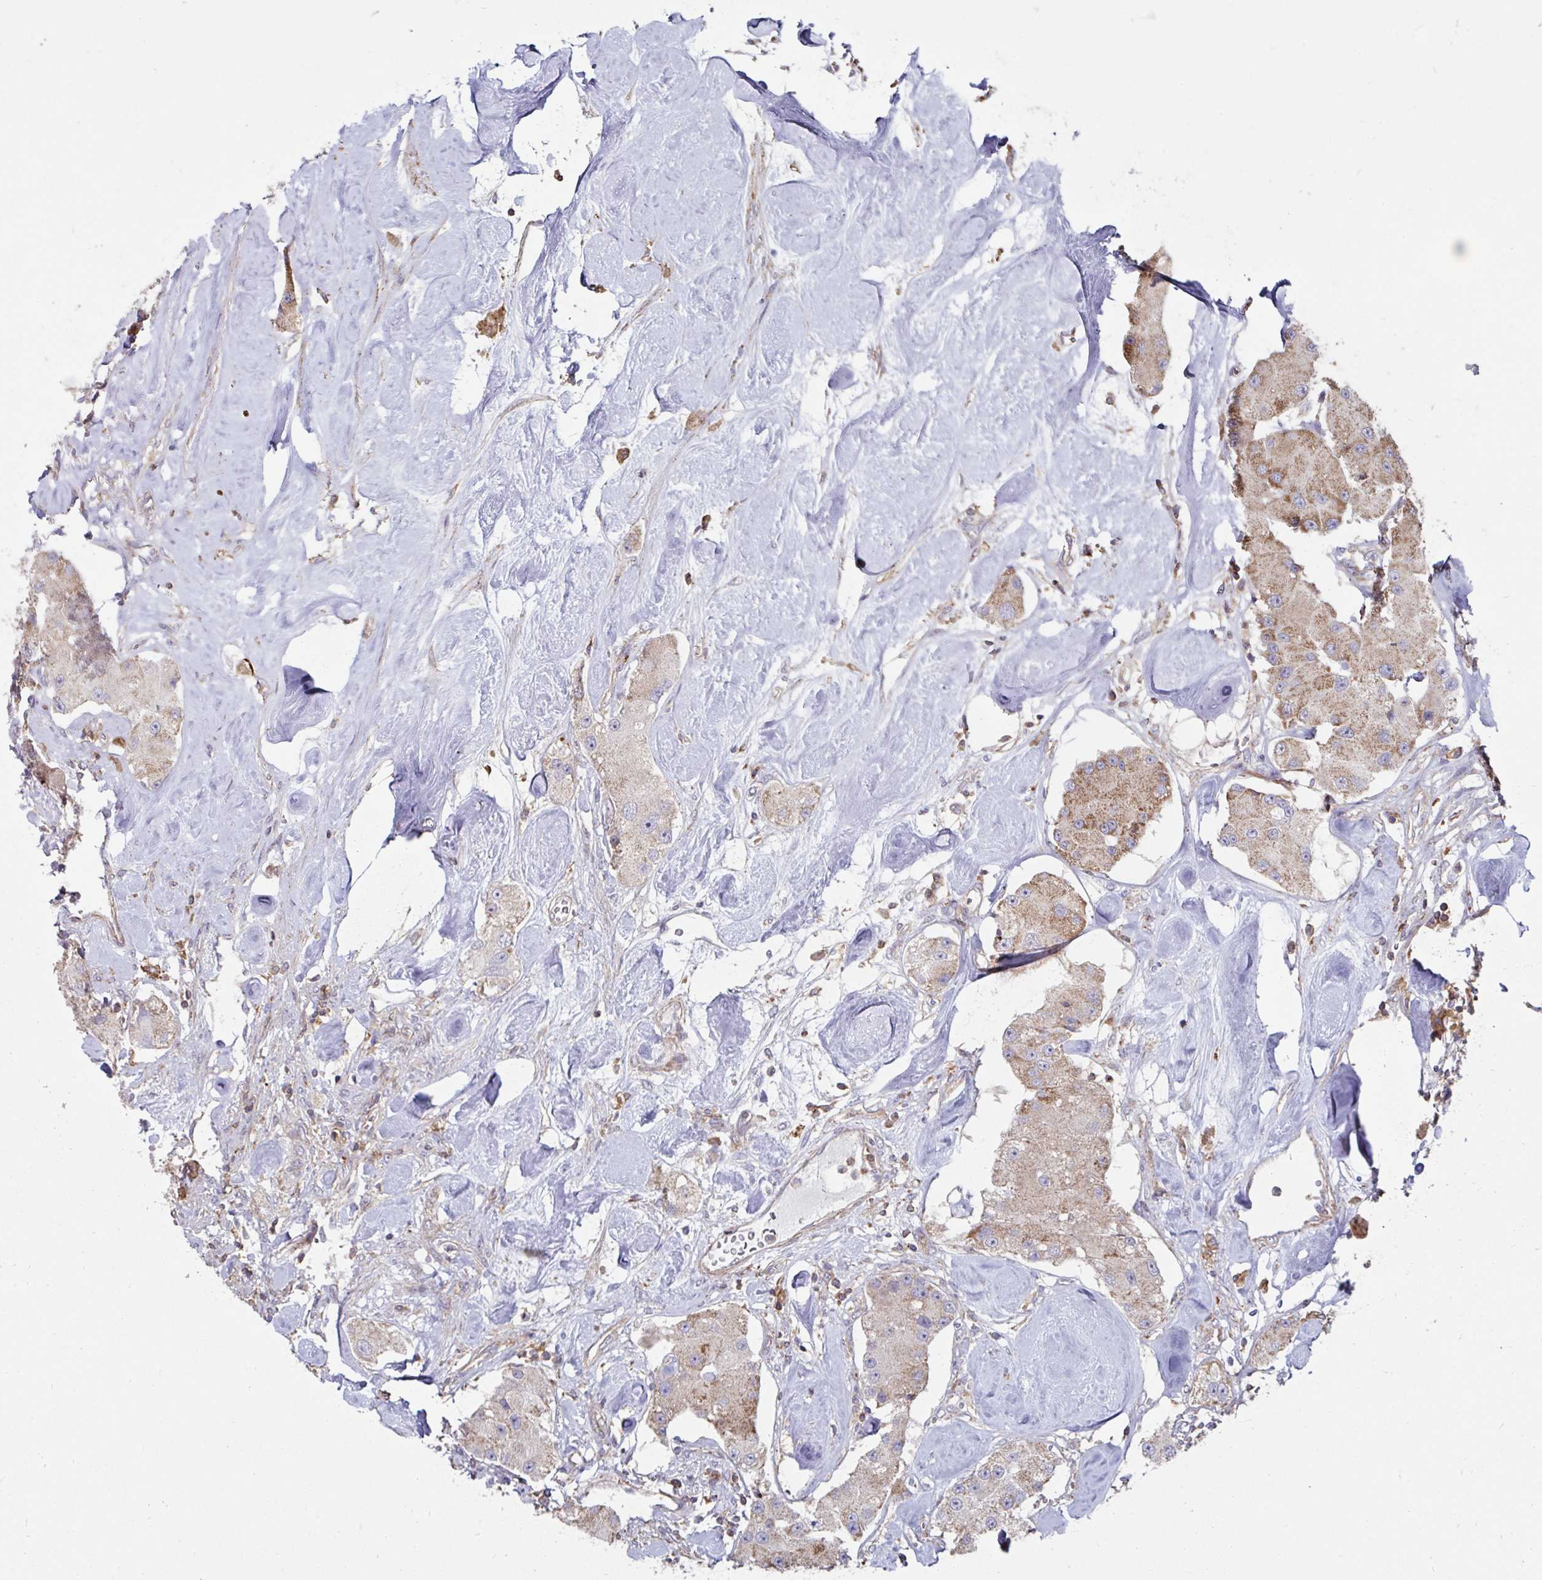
{"staining": {"intensity": "moderate", "quantity": "<25%", "location": "cytoplasmic/membranous"}, "tissue": "carcinoid", "cell_type": "Tumor cells", "image_type": "cancer", "snomed": [{"axis": "morphology", "description": "Carcinoid, malignant, NOS"}, {"axis": "topography", "description": "Pancreas"}], "caption": "This histopathology image displays carcinoid stained with IHC to label a protein in brown. The cytoplasmic/membranous of tumor cells show moderate positivity for the protein. Nuclei are counter-stained blue.", "gene": "DZANK1", "patient": {"sex": "male", "age": 41}}